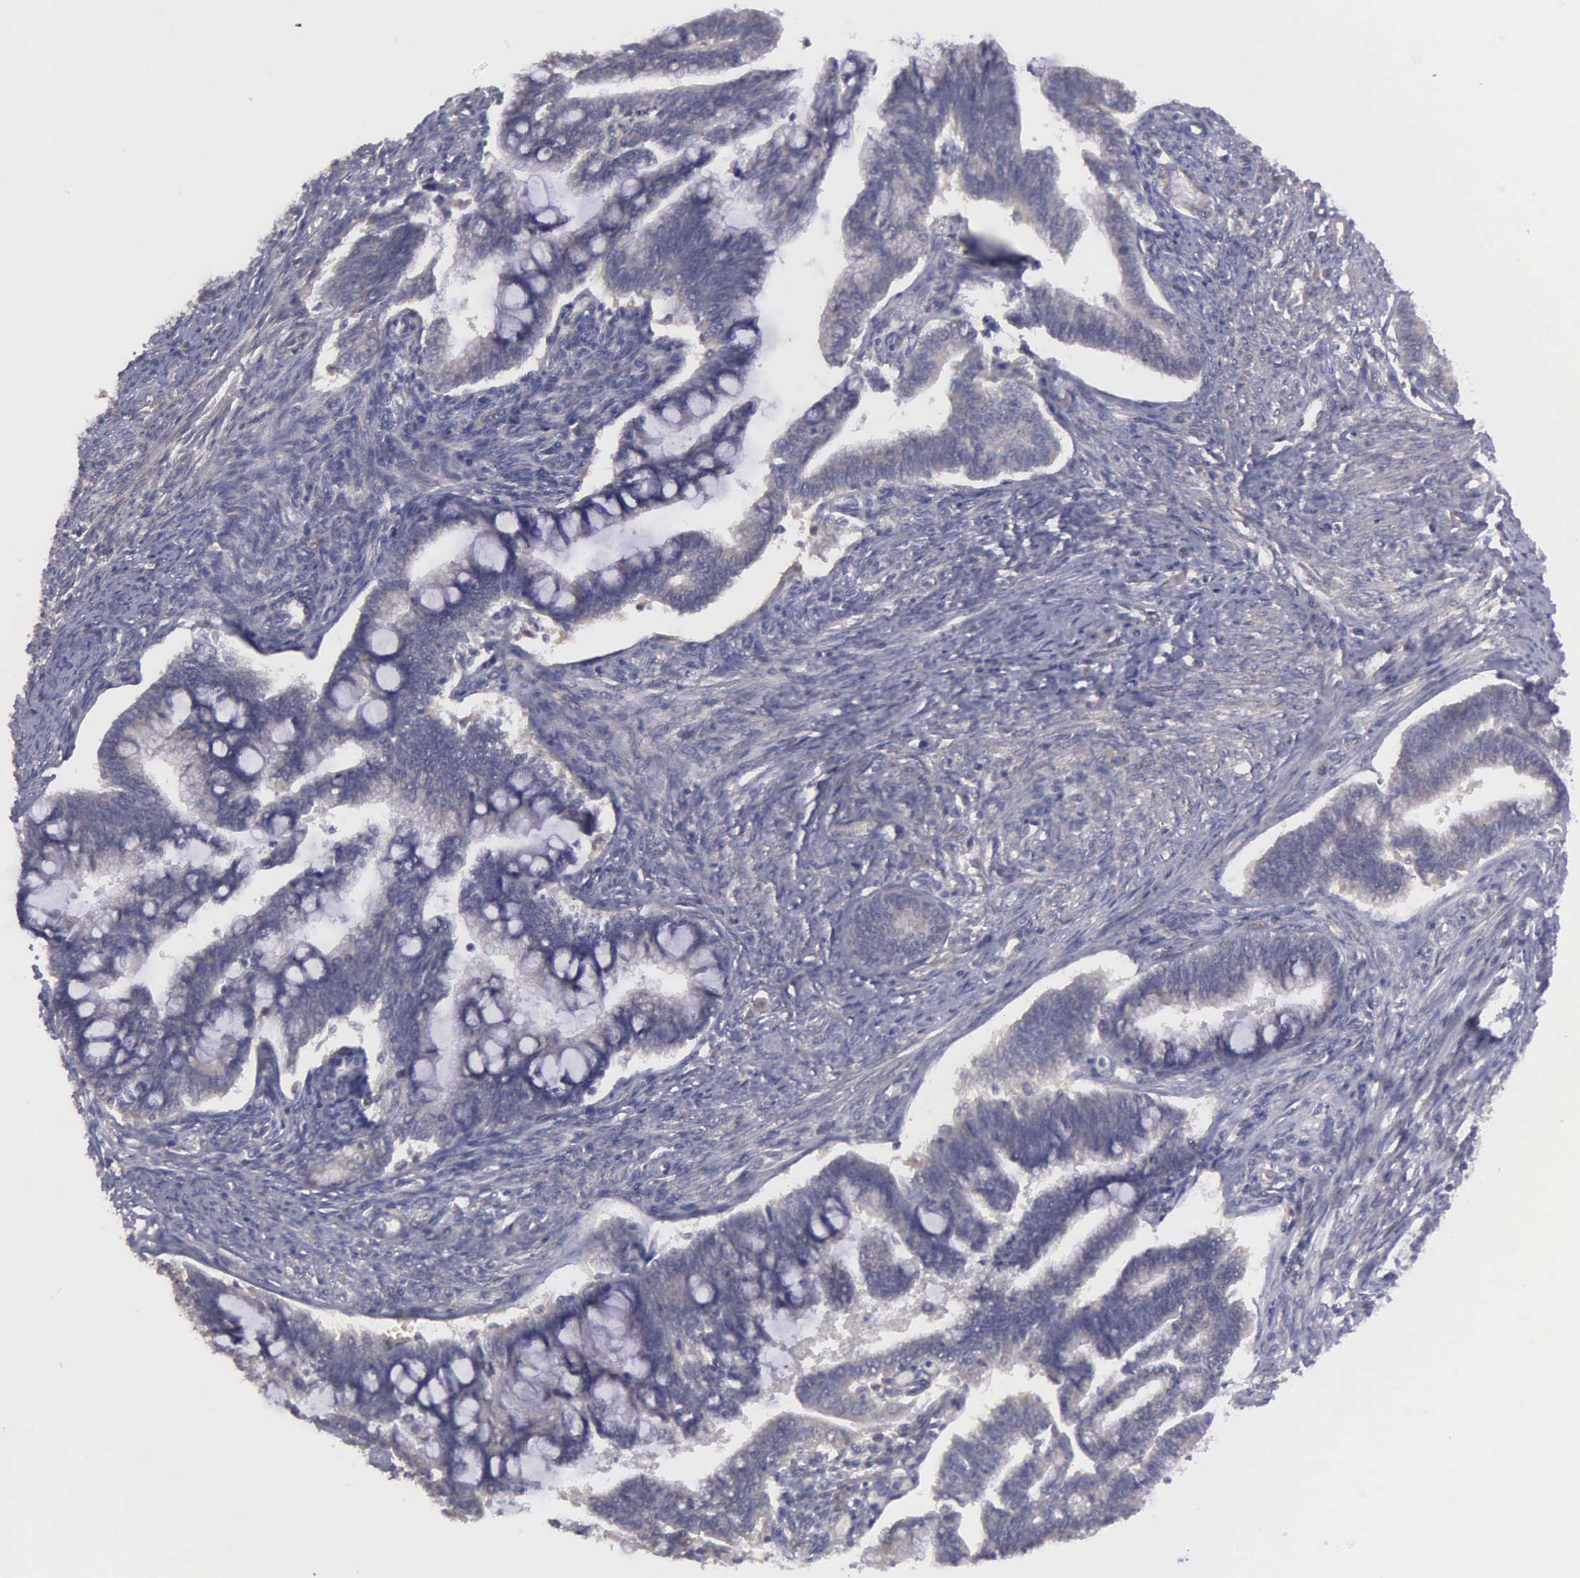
{"staining": {"intensity": "negative", "quantity": "none", "location": "none"}, "tissue": "cervical cancer", "cell_type": "Tumor cells", "image_type": "cancer", "snomed": [{"axis": "morphology", "description": "Adenocarcinoma, NOS"}, {"axis": "topography", "description": "Cervix"}], "caption": "DAB immunohistochemical staining of cervical cancer (adenocarcinoma) shows no significant positivity in tumor cells.", "gene": "RTL10", "patient": {"sex": "female", "age": 36}}